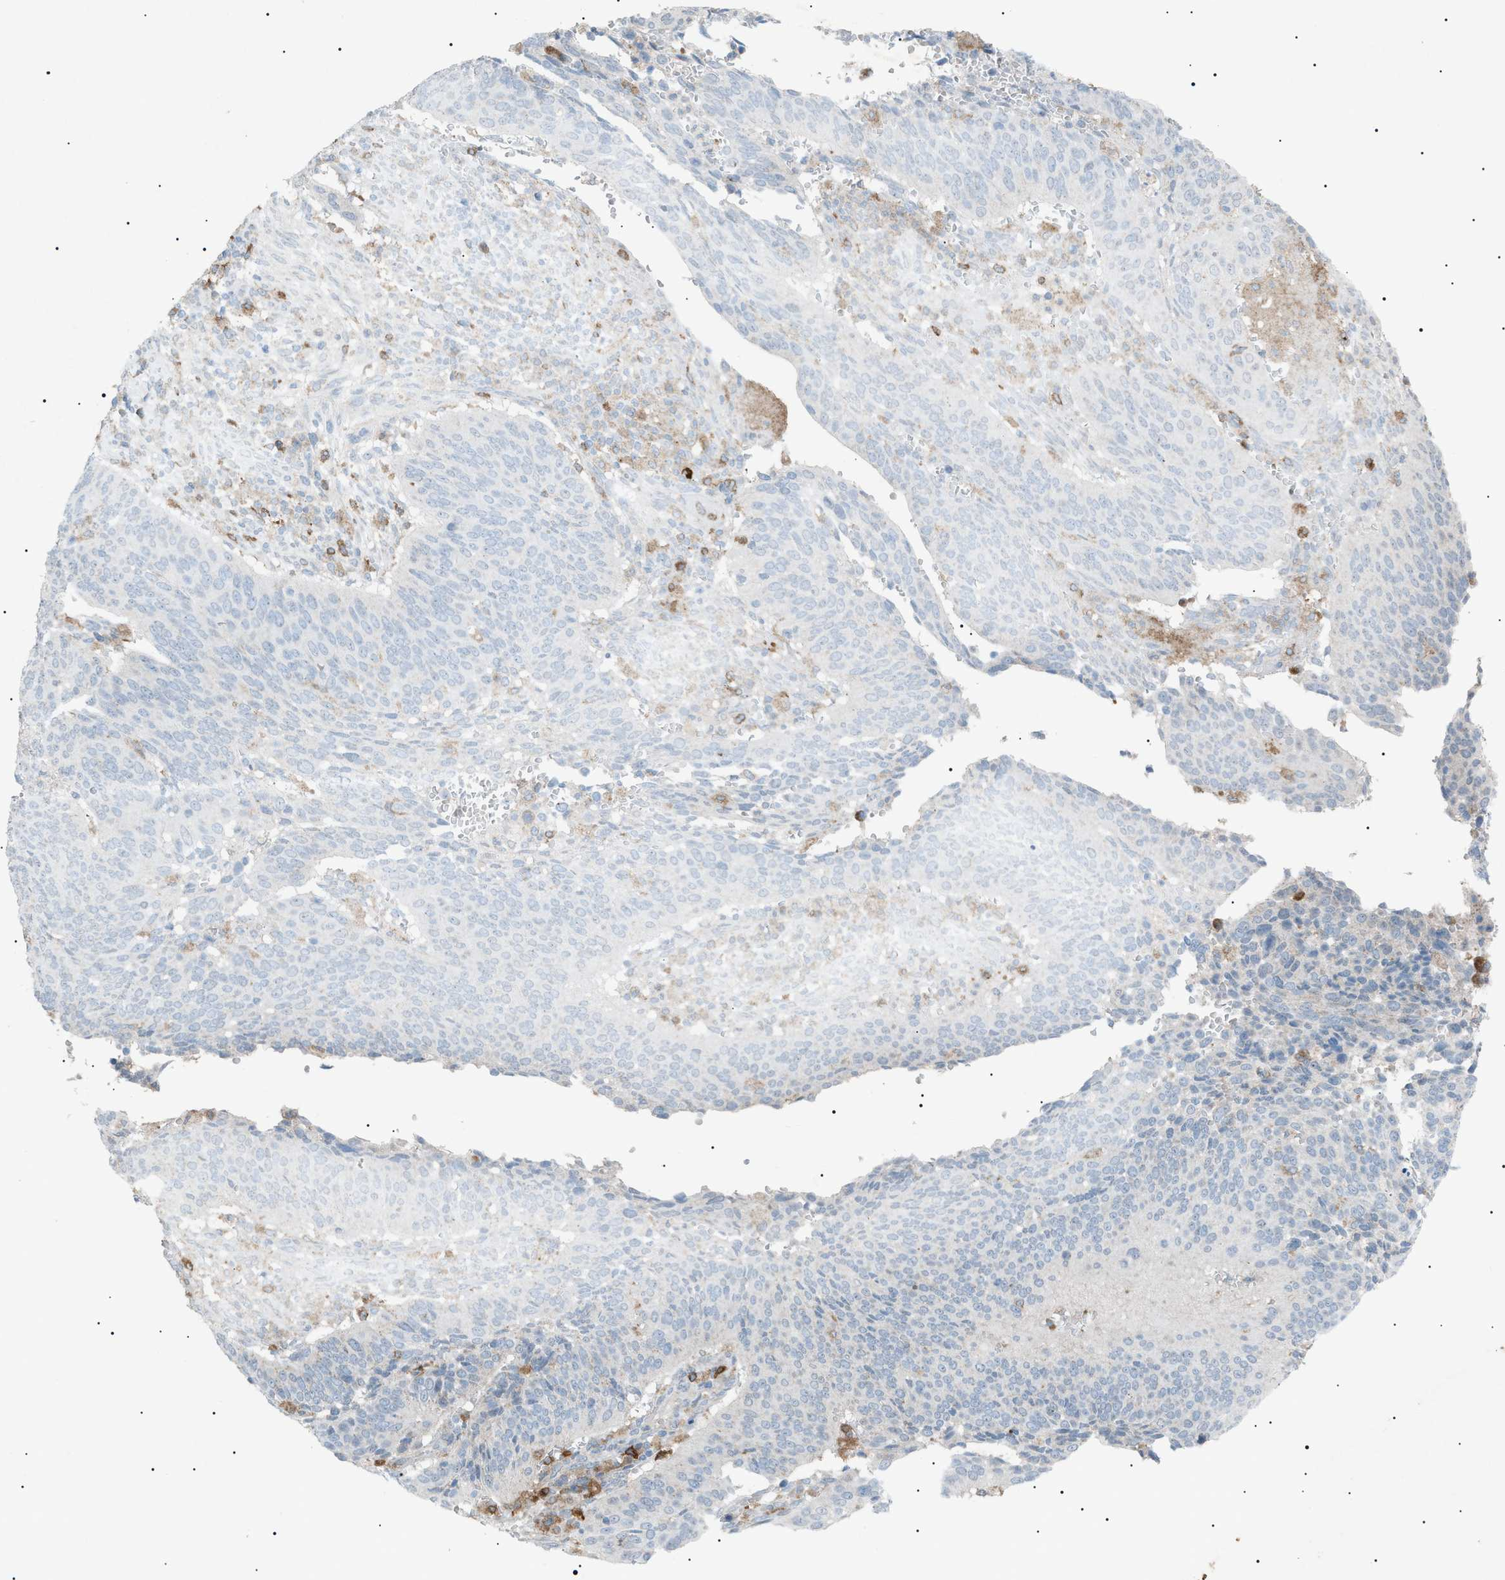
{"staining": {"intensity": "negative", "quantity": "none", "location": "none"}, "tissue": "cervical cancer", "cell_type": "Tumor cells", "image_type": "cancer", "snomed": [{"axis": "morphology", "description": "Normal tissue, NOS"}, {"axis": "morphology", "description": "Squamous cell carcinoma, NOS"}, {"axis": "topography", "description": "Cervix"}], "caption": "Squamous cell carcinoma (cervical) stained for a protein using immunohistochemistry (IHC) shows no positivity tumor cells.", "gene": "BTK", "patient": {"sex": "female", "age": 39}}